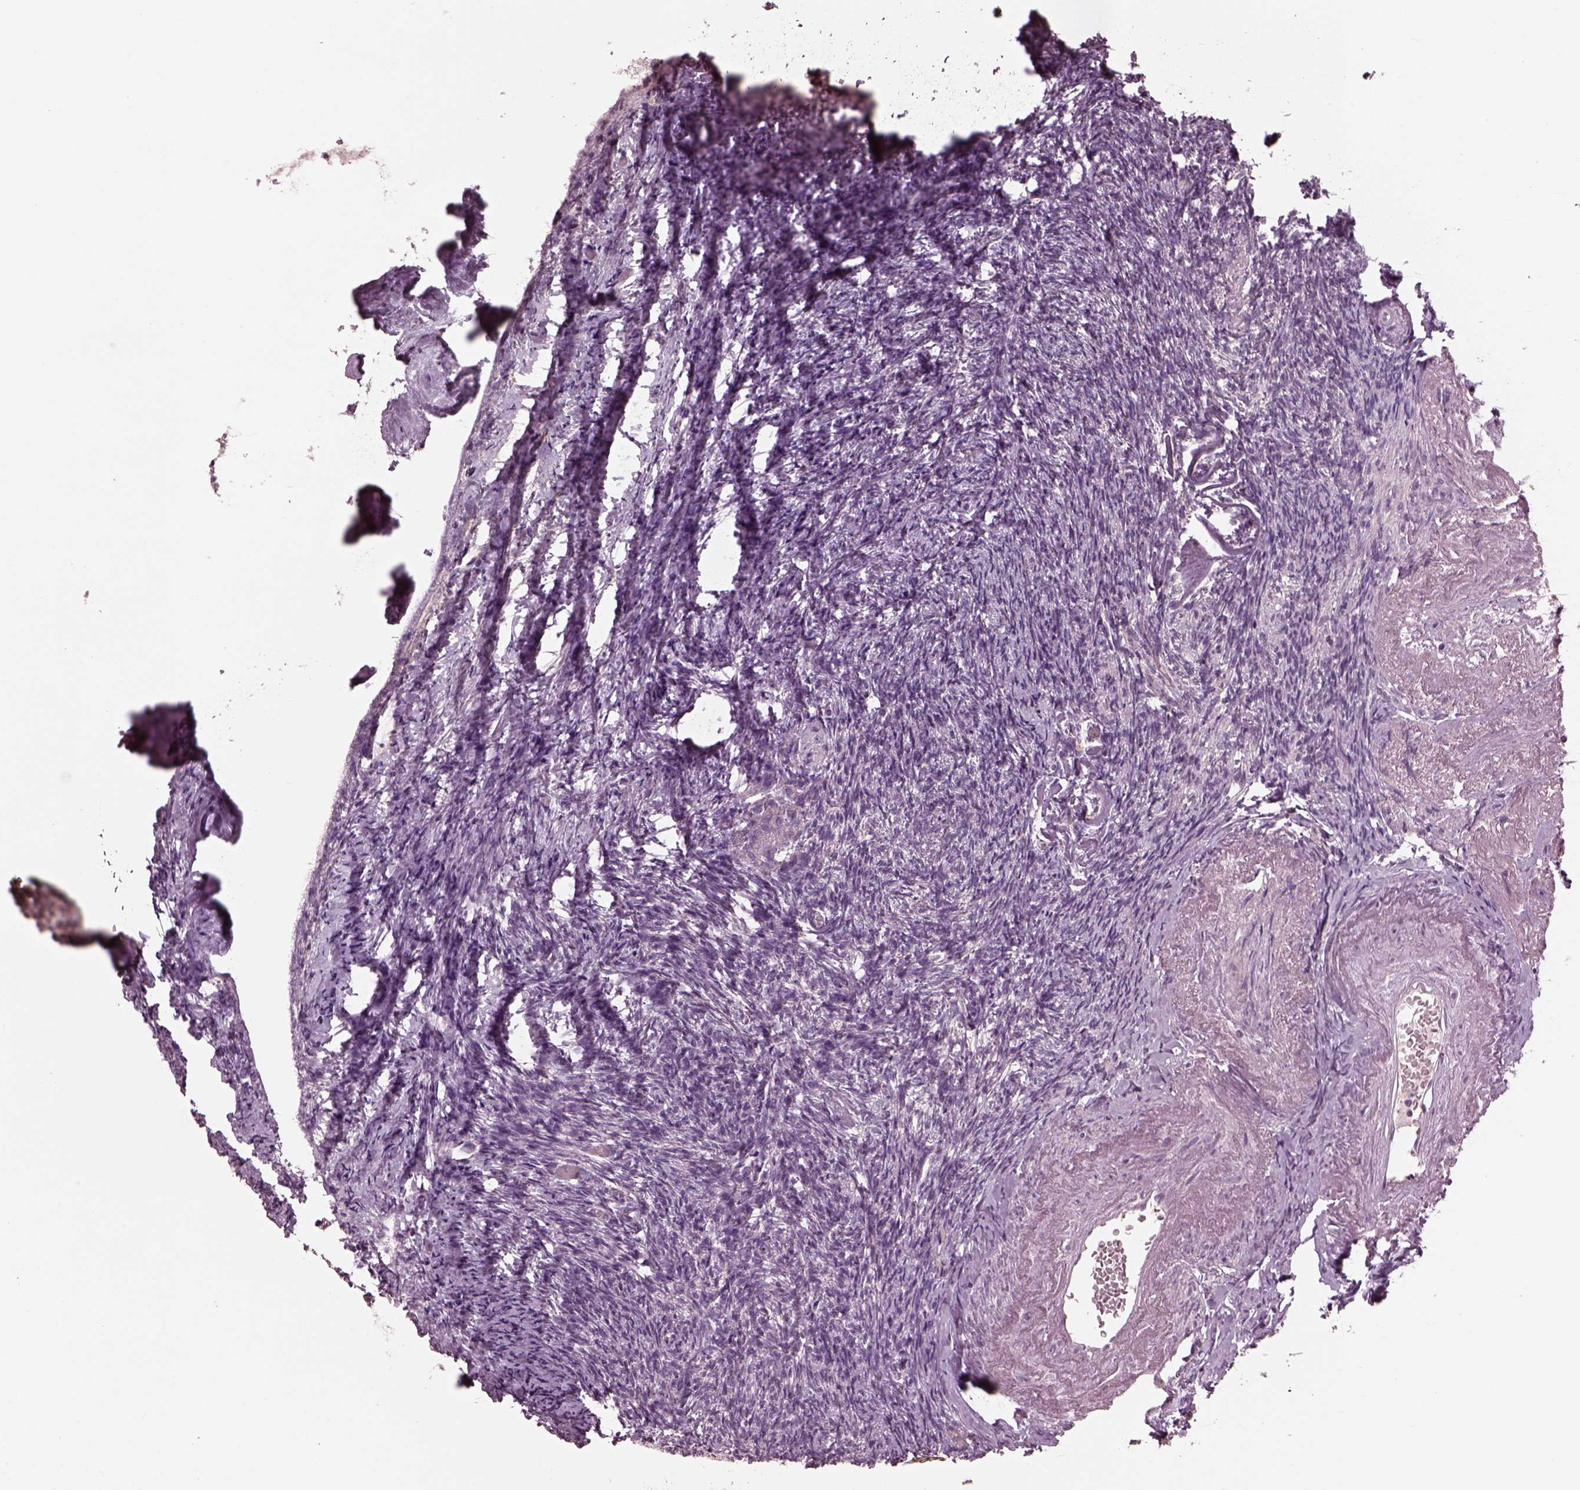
{"staining": {"intensity": "weak", "quantity": "<25%", "location": "cytoplasmic/membranous"}, "tissue": "ovary", "cell_type": "Follicle cells", "image_type": "normal", "snomed": [{"axis": "morphology", "description": "Normal tissue, NOS"}, {"axis": "topography", "description": "Ovary"}], "caption": "Histopathology image shows no significant protein staining in follicle cells of benign ovary.", "gene": "RGS7", "patient": {"sex": "female", "age": 72}}